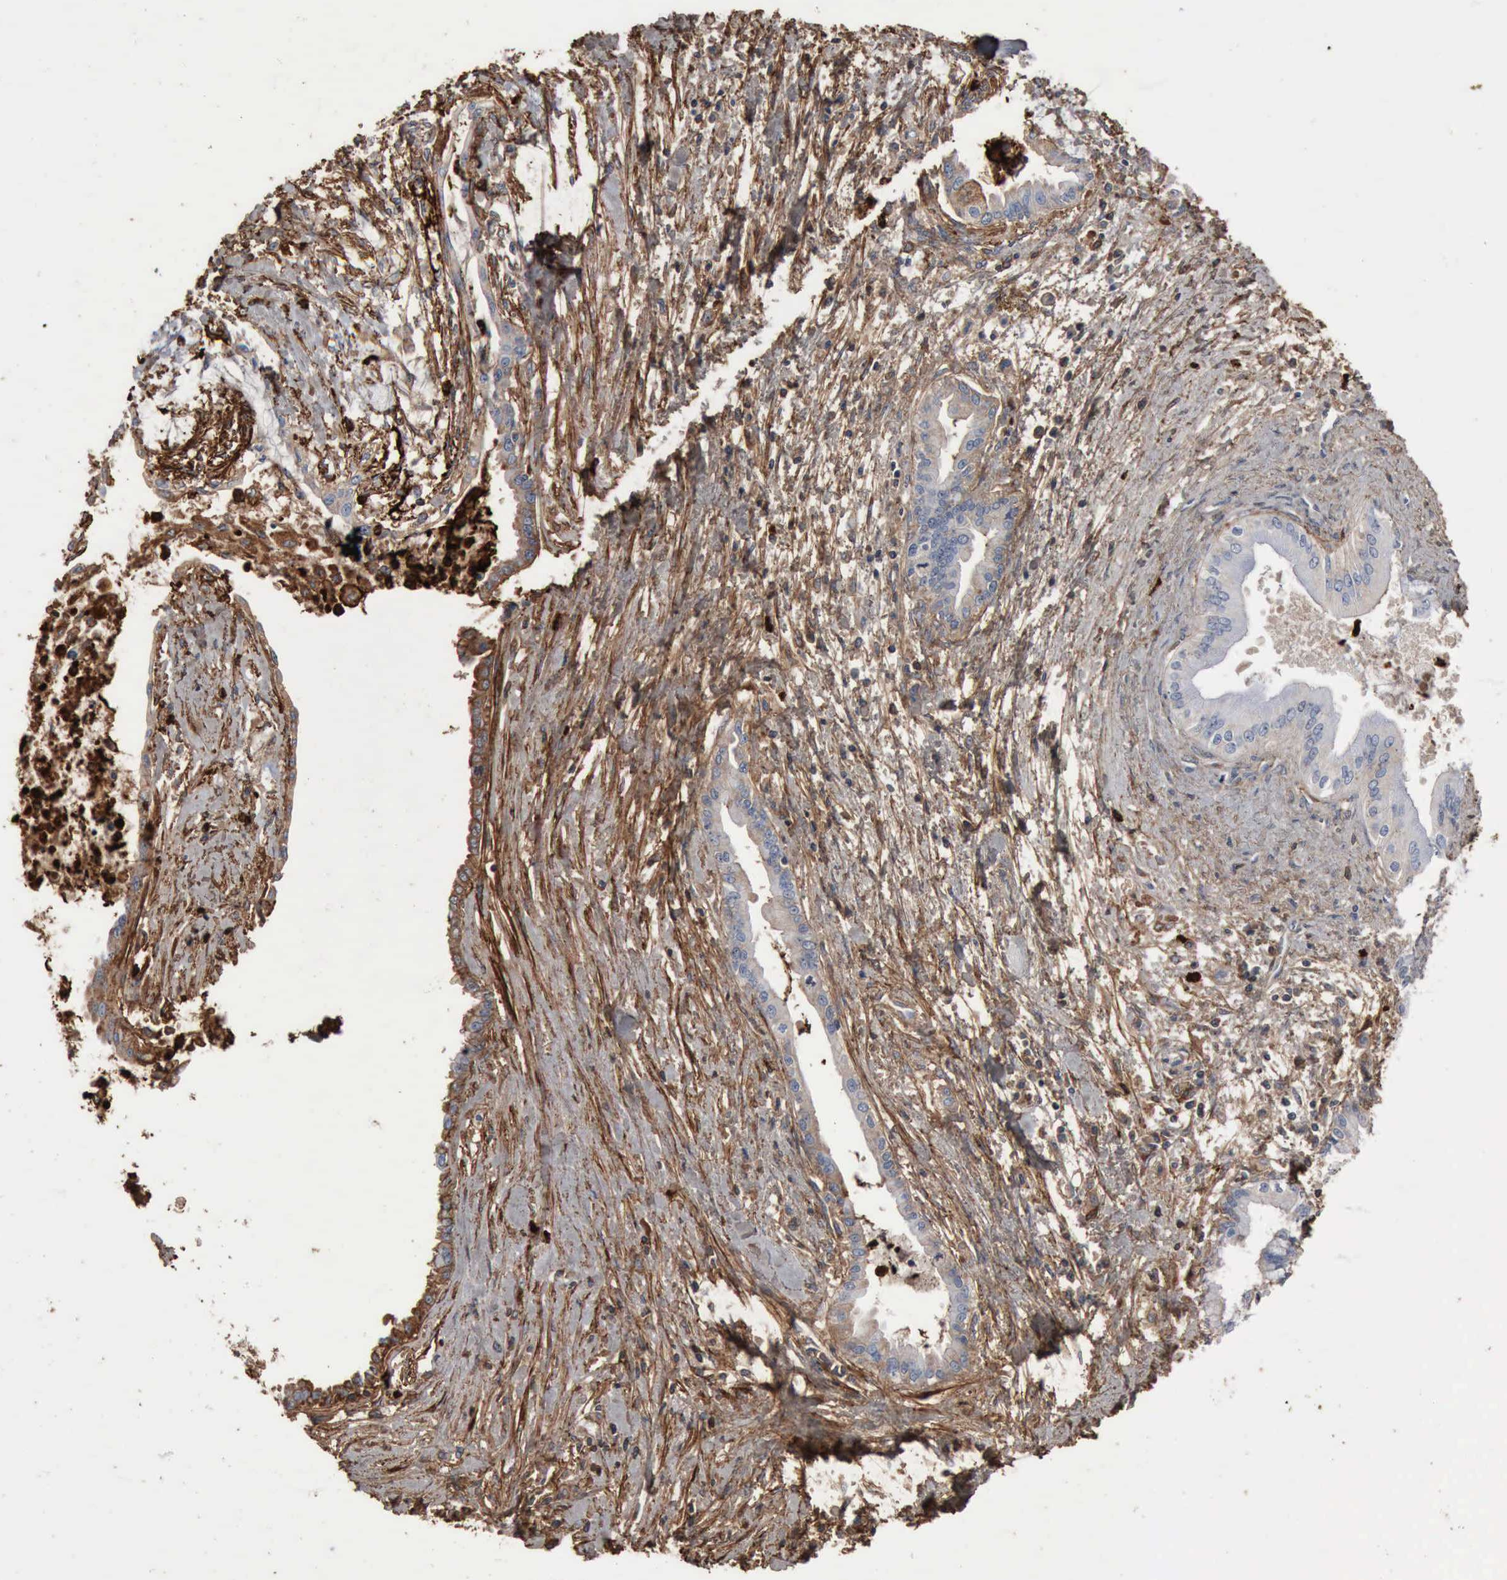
{"staining": {"intensity": "weak", "quantity": "25%-75%", "location": "cytoplasmic/membranous"}, "tissue": "pancreatic cancer", "cell_type": "Tumor cells", "image_type": "cancer", "snomed": [{"axis": "morphology", "description": "Adenocarcinoma, NOS"}, {"axis": "topography", "description": "Pancreas"}], "caption": "Tumor cells show low levels of weak cytoplasmic/membranous staining in about 25%-75% of cells in human pancreatic cancer (adenocarcinoma).", "gene": "FN1", "patient": {"sex": "female", "age": 64}}